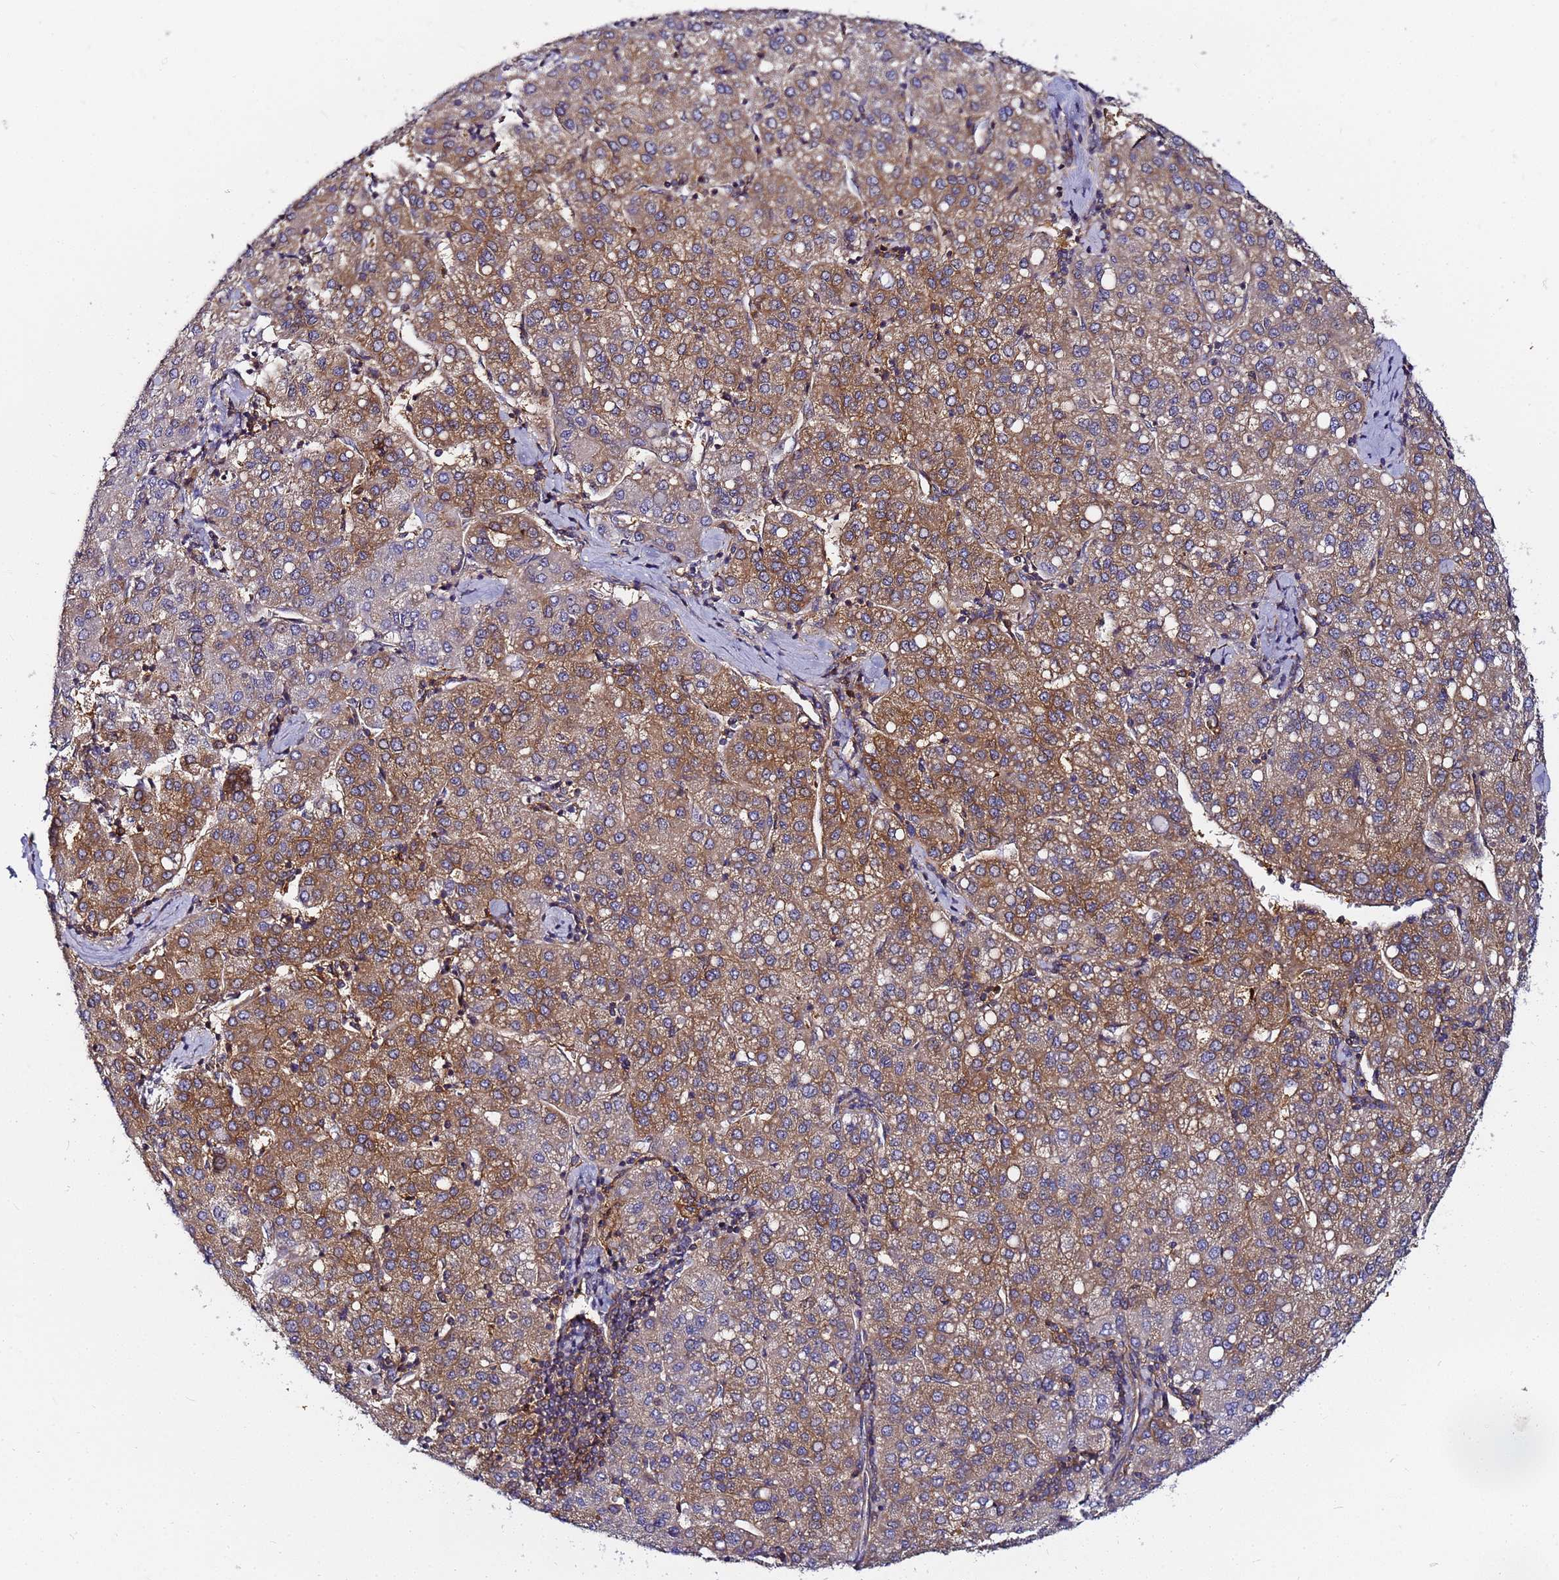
{"staining": {"intensity": "moderate", "quantity": "25%-75%", "location": "cytoplasmic/membranous"}, "tissue": "liver cancer", "cell_type": "Tumor cells", "image_type": "cancer", "snomed": [{"axis": "morphology", "description": "Carcinoma, Hepatocellular, NOS"}, {"axis": "topography", "description": "Liver"}], "caption": "This photomicrograph demonstrates immunohistochemistry staining of liver cancer, with medium moderate cytoplasmic/membranous staining in approximately 25%-75% of tumor cells.", "gene": "CHM", "patient": {"sex": "male", "age": 65}}